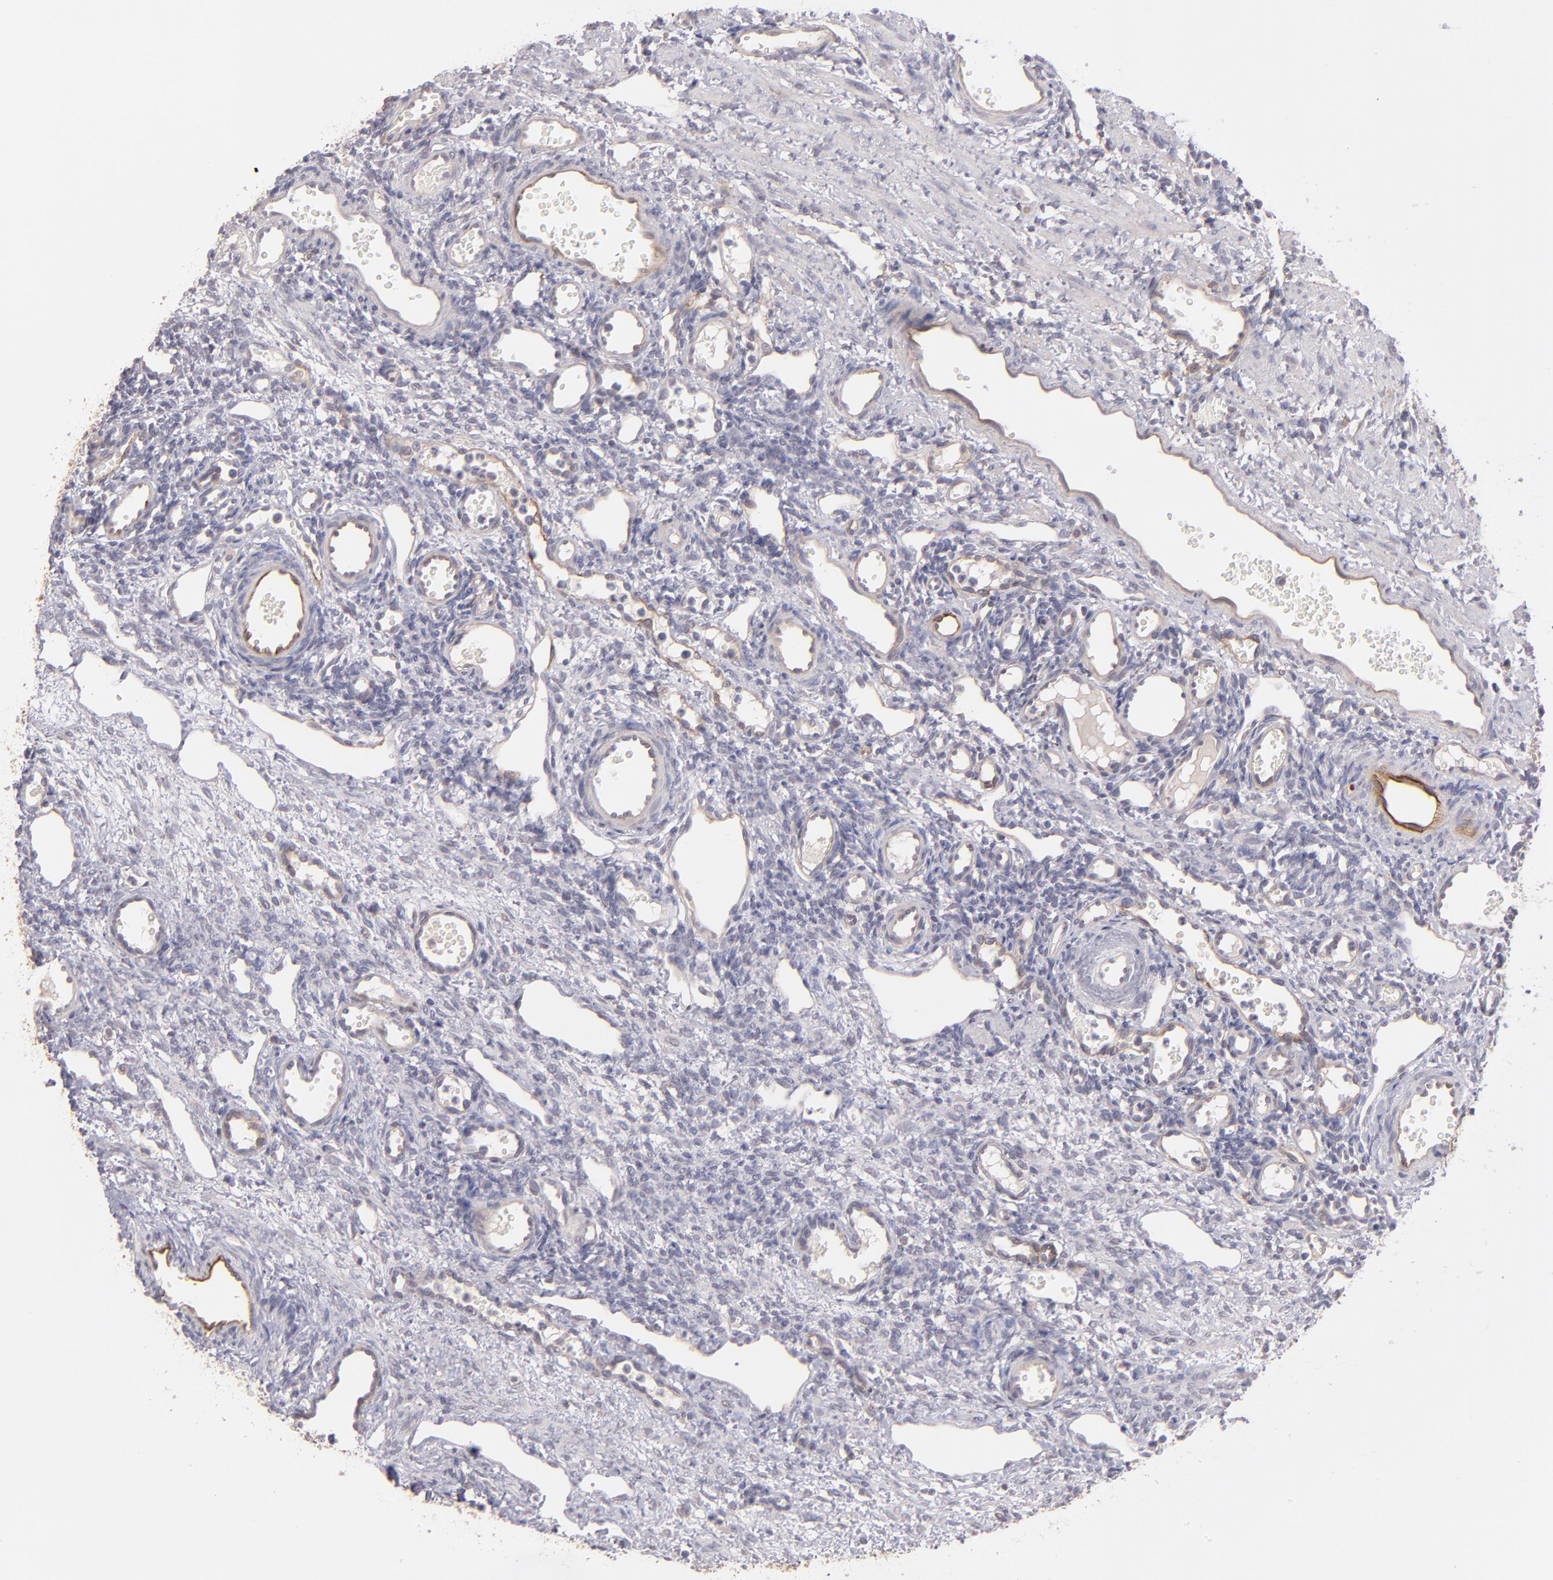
{"staining": {"intensity": "weak", "quantity": "<25%", "location": "cytoplasmic/membranous"}, "tissue": "ovary", "cell_type": "Follicle cells", "image_type": "normal", "snomed": [{"axis": "morphology", "description": "Normal tissue, NOS"}, {"axis": "topography", "description": "Ovary"}], "caption": "A high-resolution histopathology image shows immunohistochemistry (IHC) staining of normal ovary, which demonstrates no significant staining in follicle cells.", "gene": "THBD", "patient": {"sex": "female", "age": 33}}